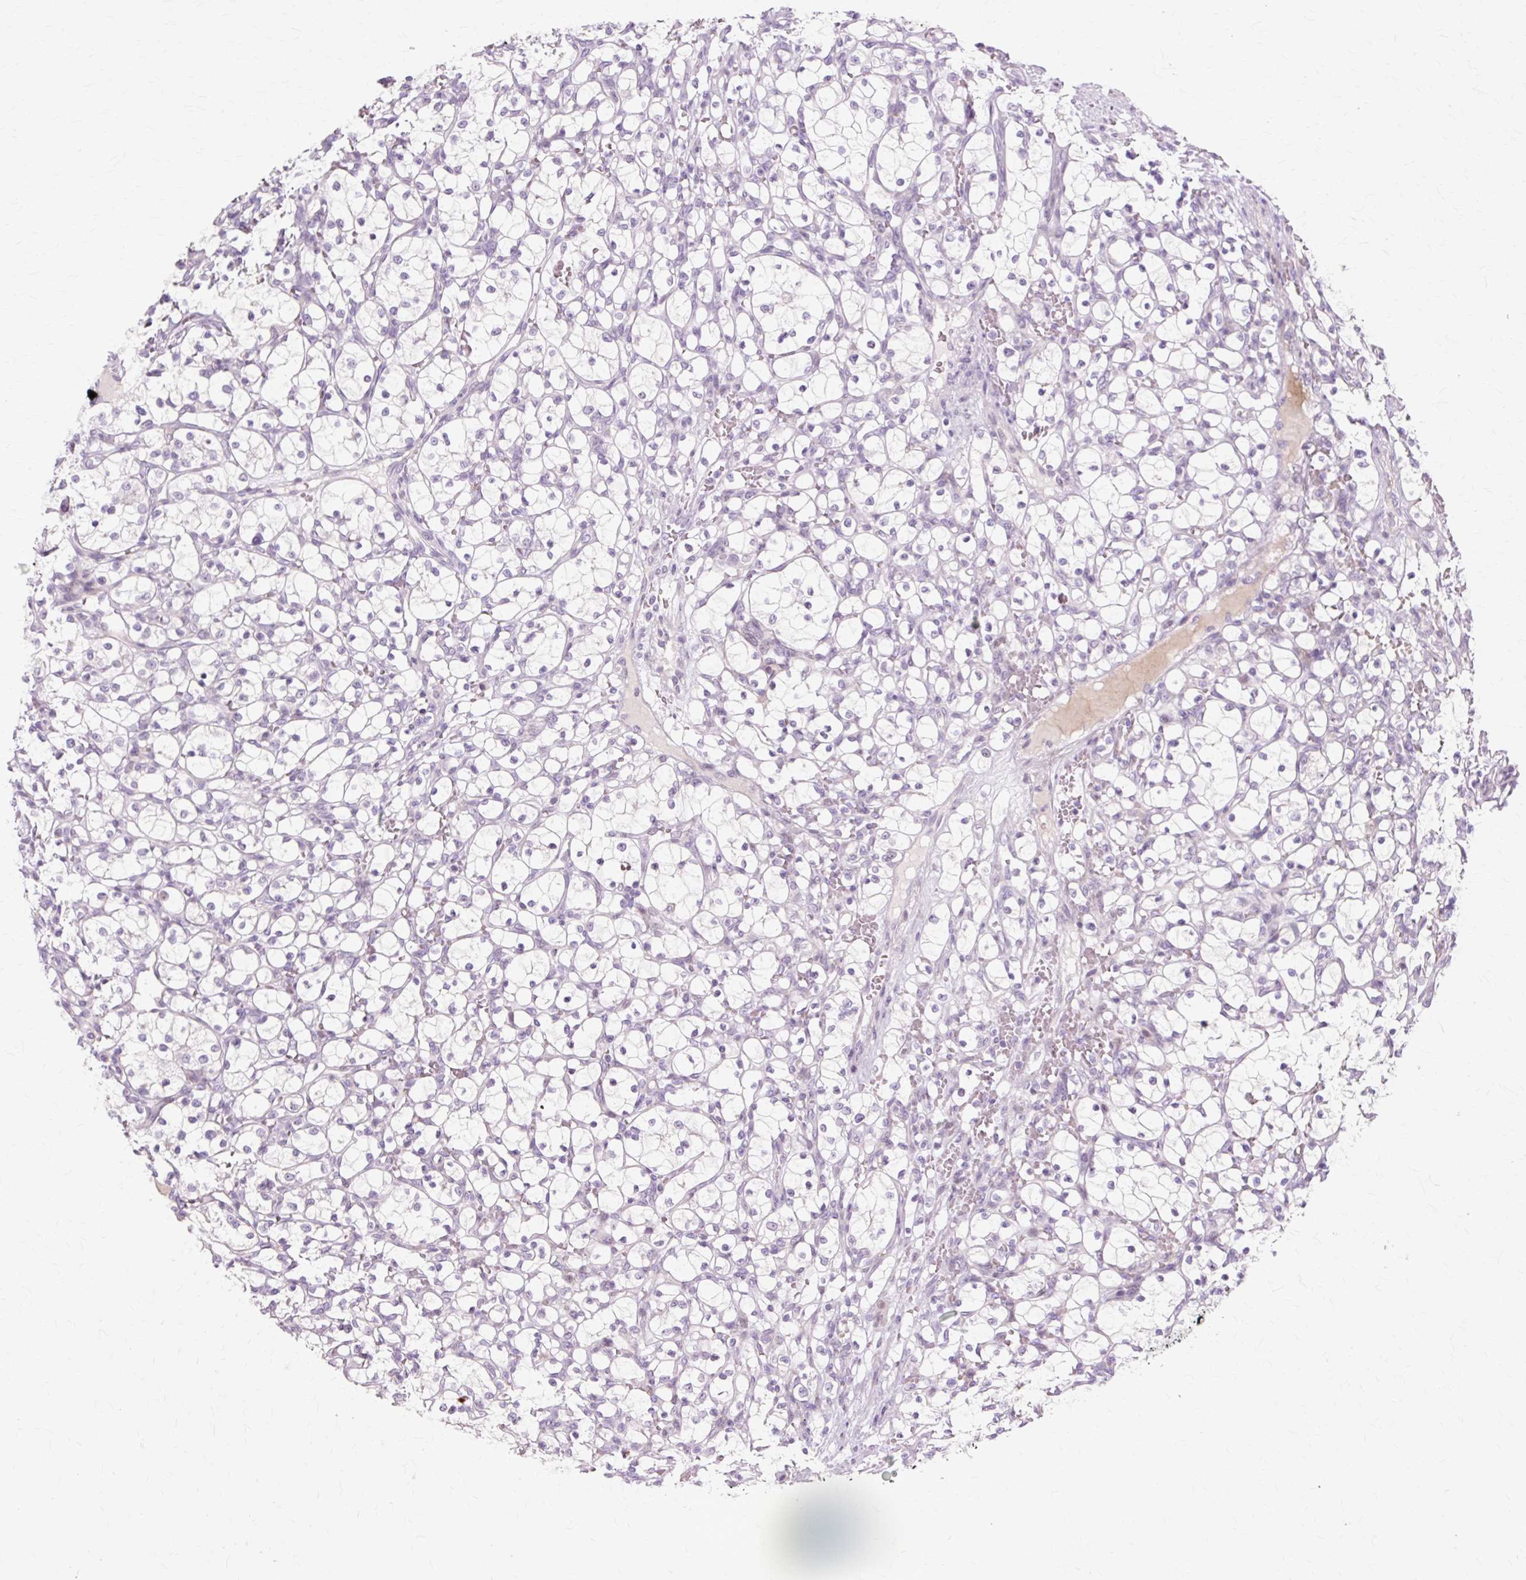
{"staining": {"intensity": "negative", "quantity": "none", "location": "none"}, "tissue": "renal cancer", "cell_type": "Tumor cells", "image_type": "cancer", "snomed": [{"axis": "morphology", "description": "Adenocarcinoma, NOS"}, {"axis": "topography", "description": "Kidney"}], "caption": "Immunohistochemical staining of renal cancer demonstrates no significant positivity in tumor cells.", "gene": "IRX2", "patient": {"sex": "female", "age": 69}}